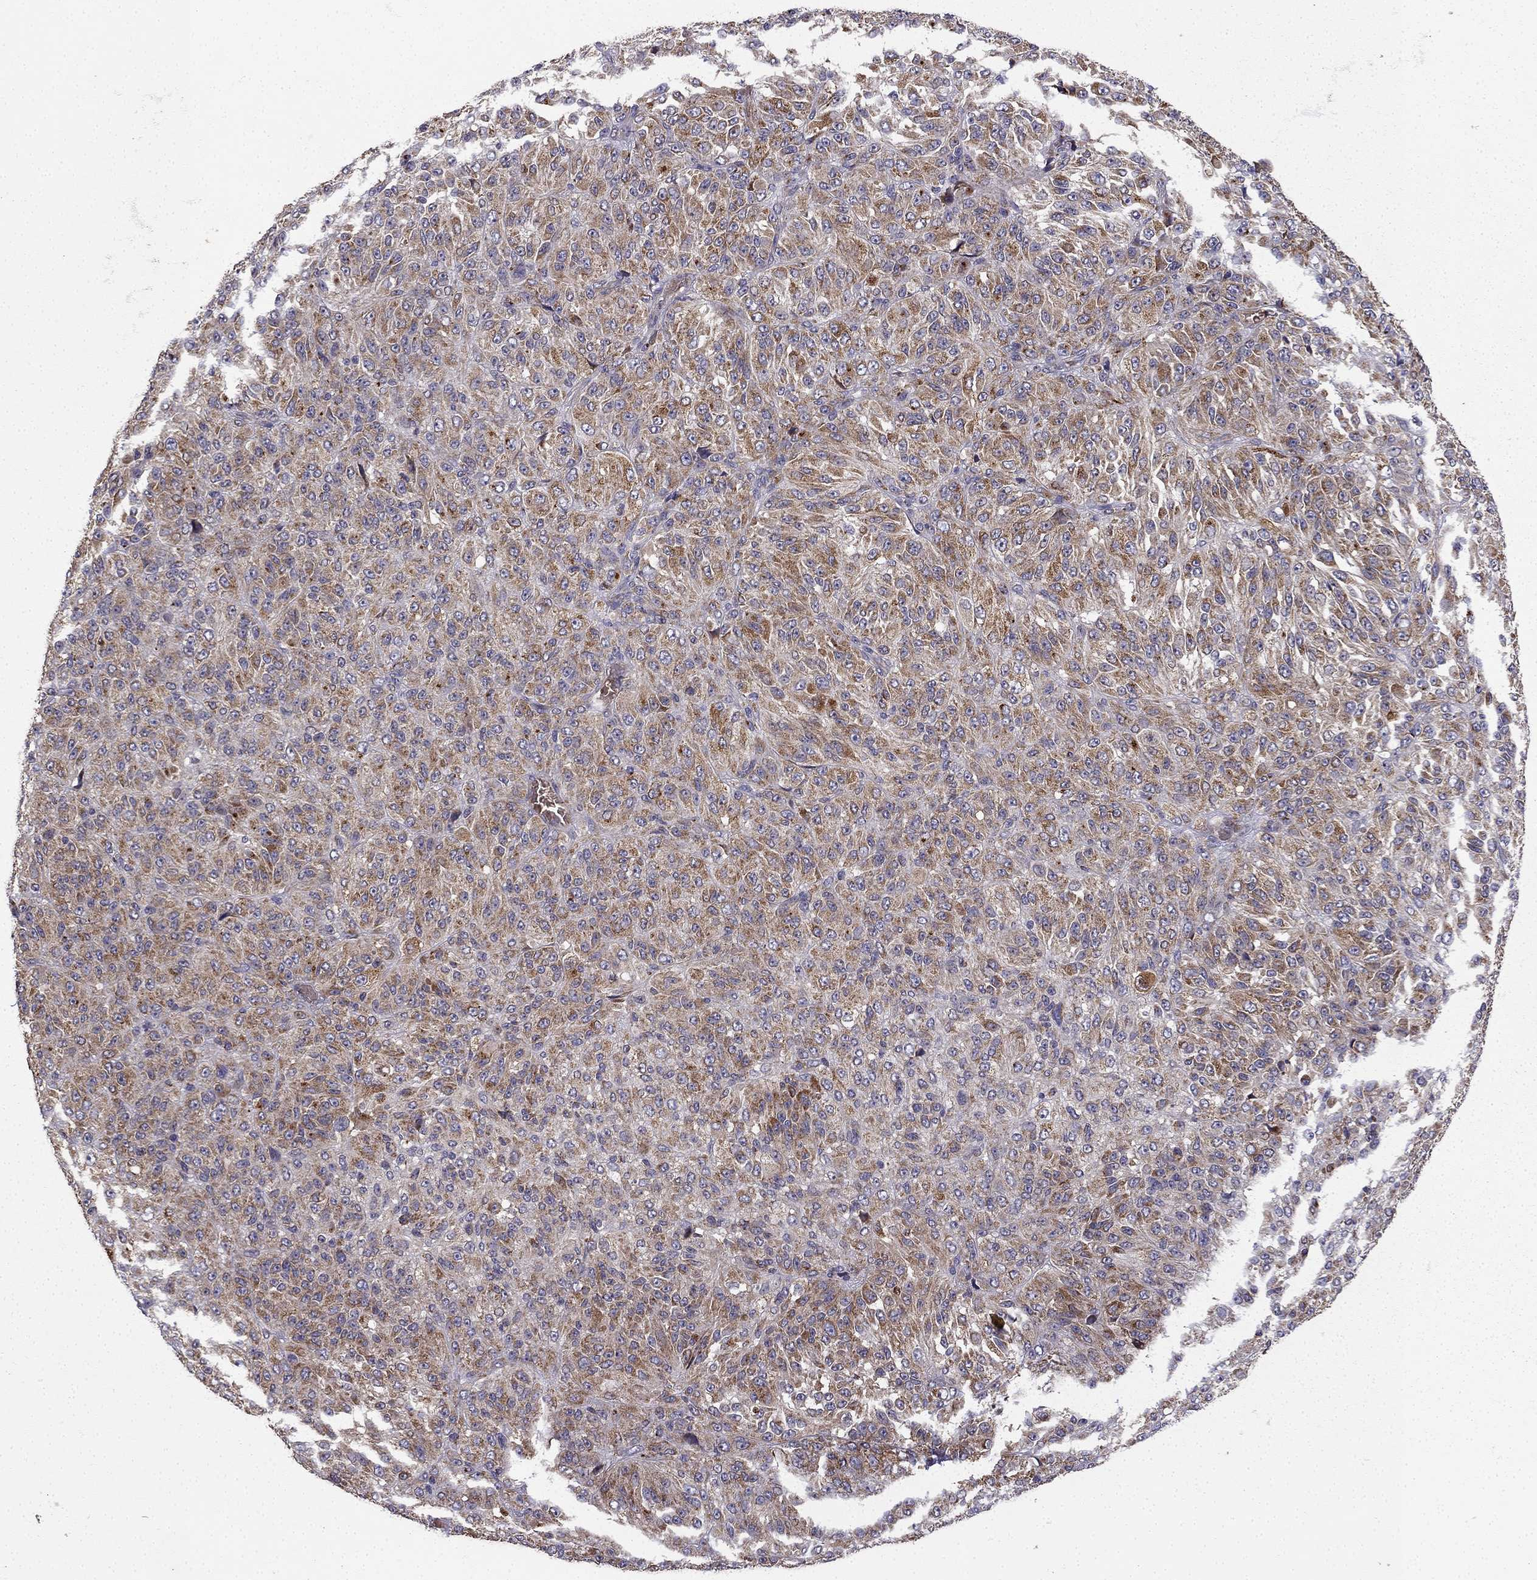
{"staining": {"intensity": "moderate", "quantity": ">75%", "location": "cytoplasmic/membranous"}, "tissue": "melanoma", "cell_type": "Tumor cells", "image_type": "cancer", "snomed": [{"axis": "morphology", "description": "Malignant melanoma, Metastatic site"}, {"axis": "topography", "description": "Brain"}], "caption": "A histopathology image of melanoma stained for a protein shows moderate cytoplasmic/membranous brown staining in tumor cells.", "gene": "B4GALT7", "patient": {"sex": "female", "age": 56}}